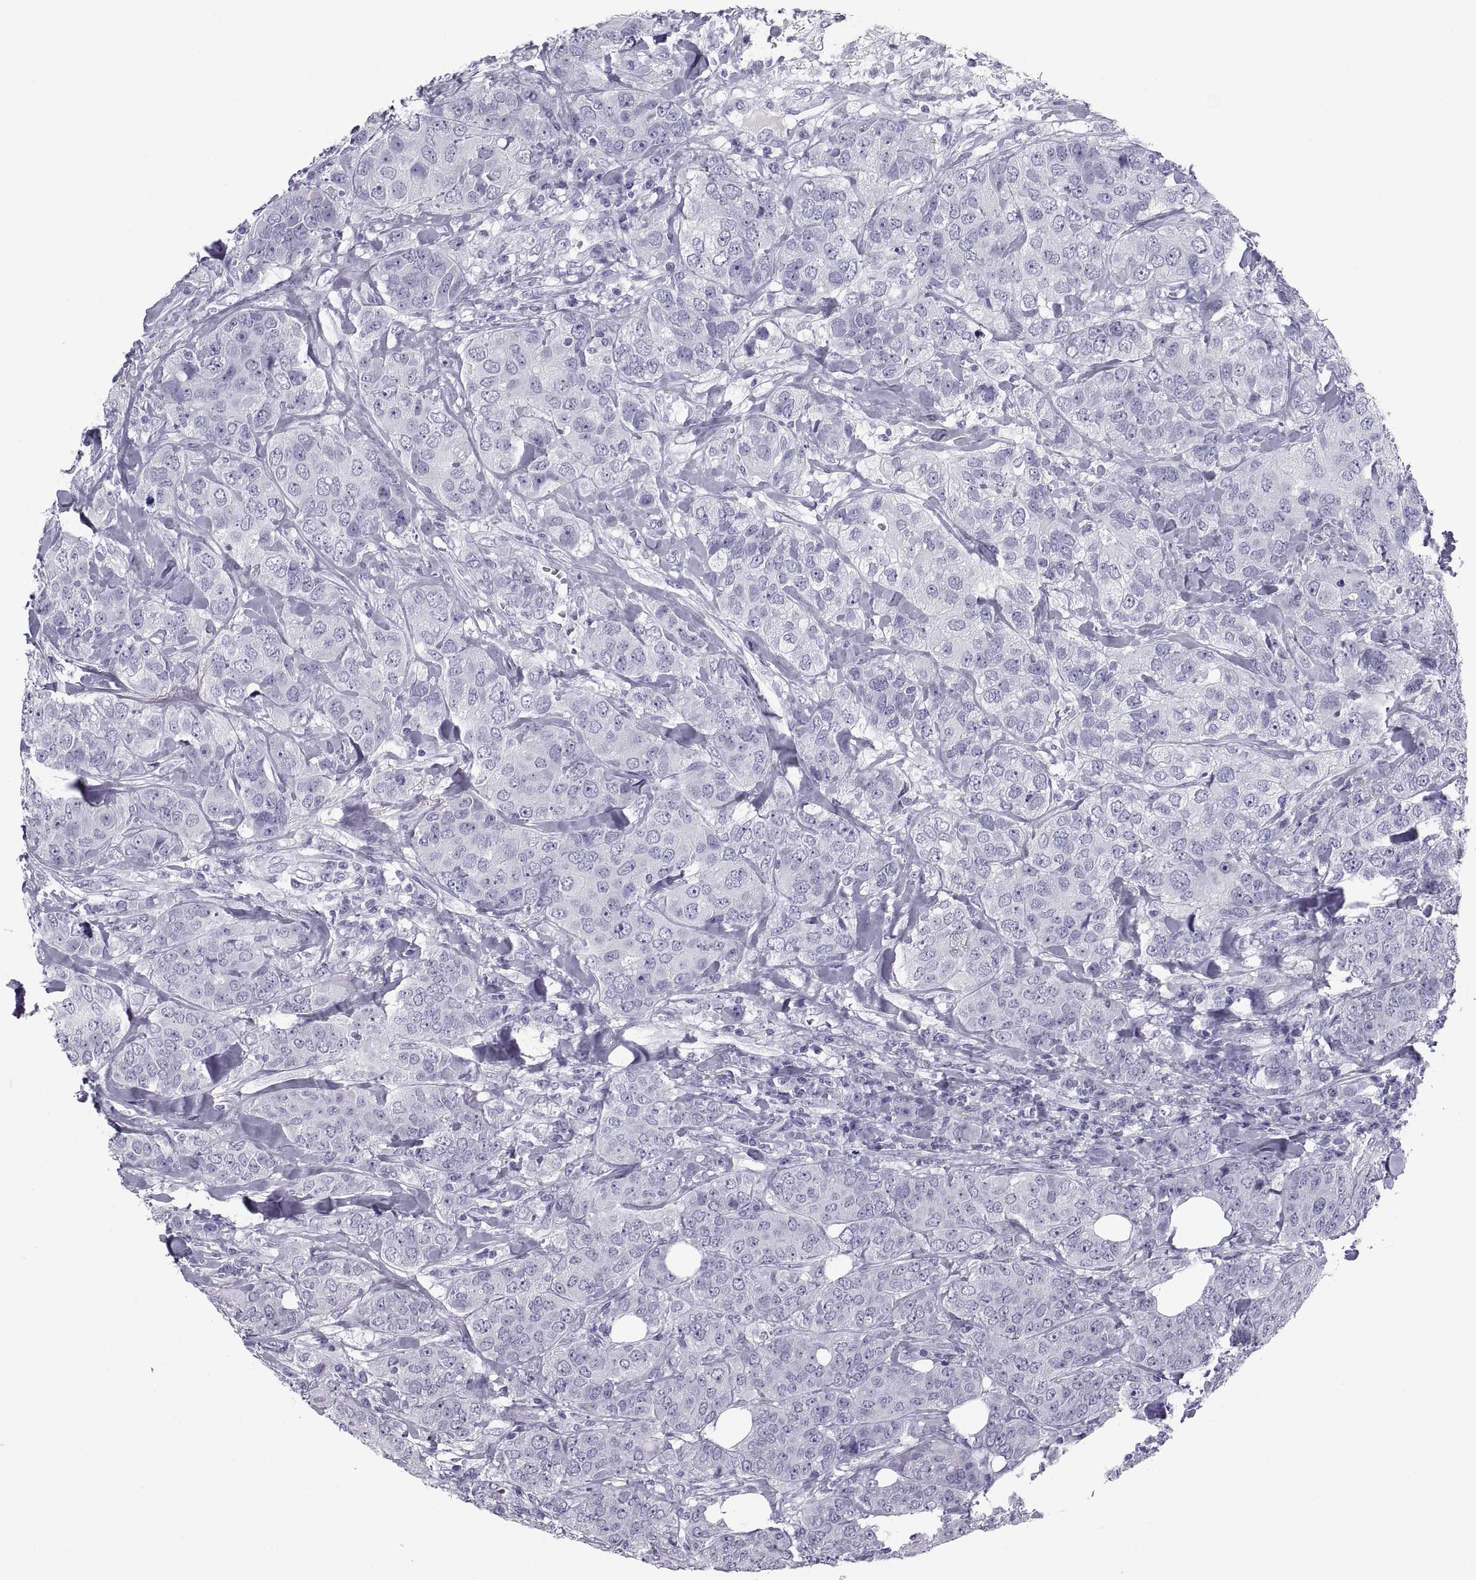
{"staining": {"intensity": "negative", "quantity": "none", "location": "none"}, "tissue": "breast cancer", "cell_type": "Tumor cells", "image_type": "cancer", "snomed": [{"axis": "morphology", "description": "Duct carcinoma"}, {"axis": "topography", "description": "Breast"}], "caption": "Tumor cells are negative for protein expression in human breast invasive ductal carcinoma.", "gene": "DEFB129", "patient": {"sex": "female", "age": 43}}